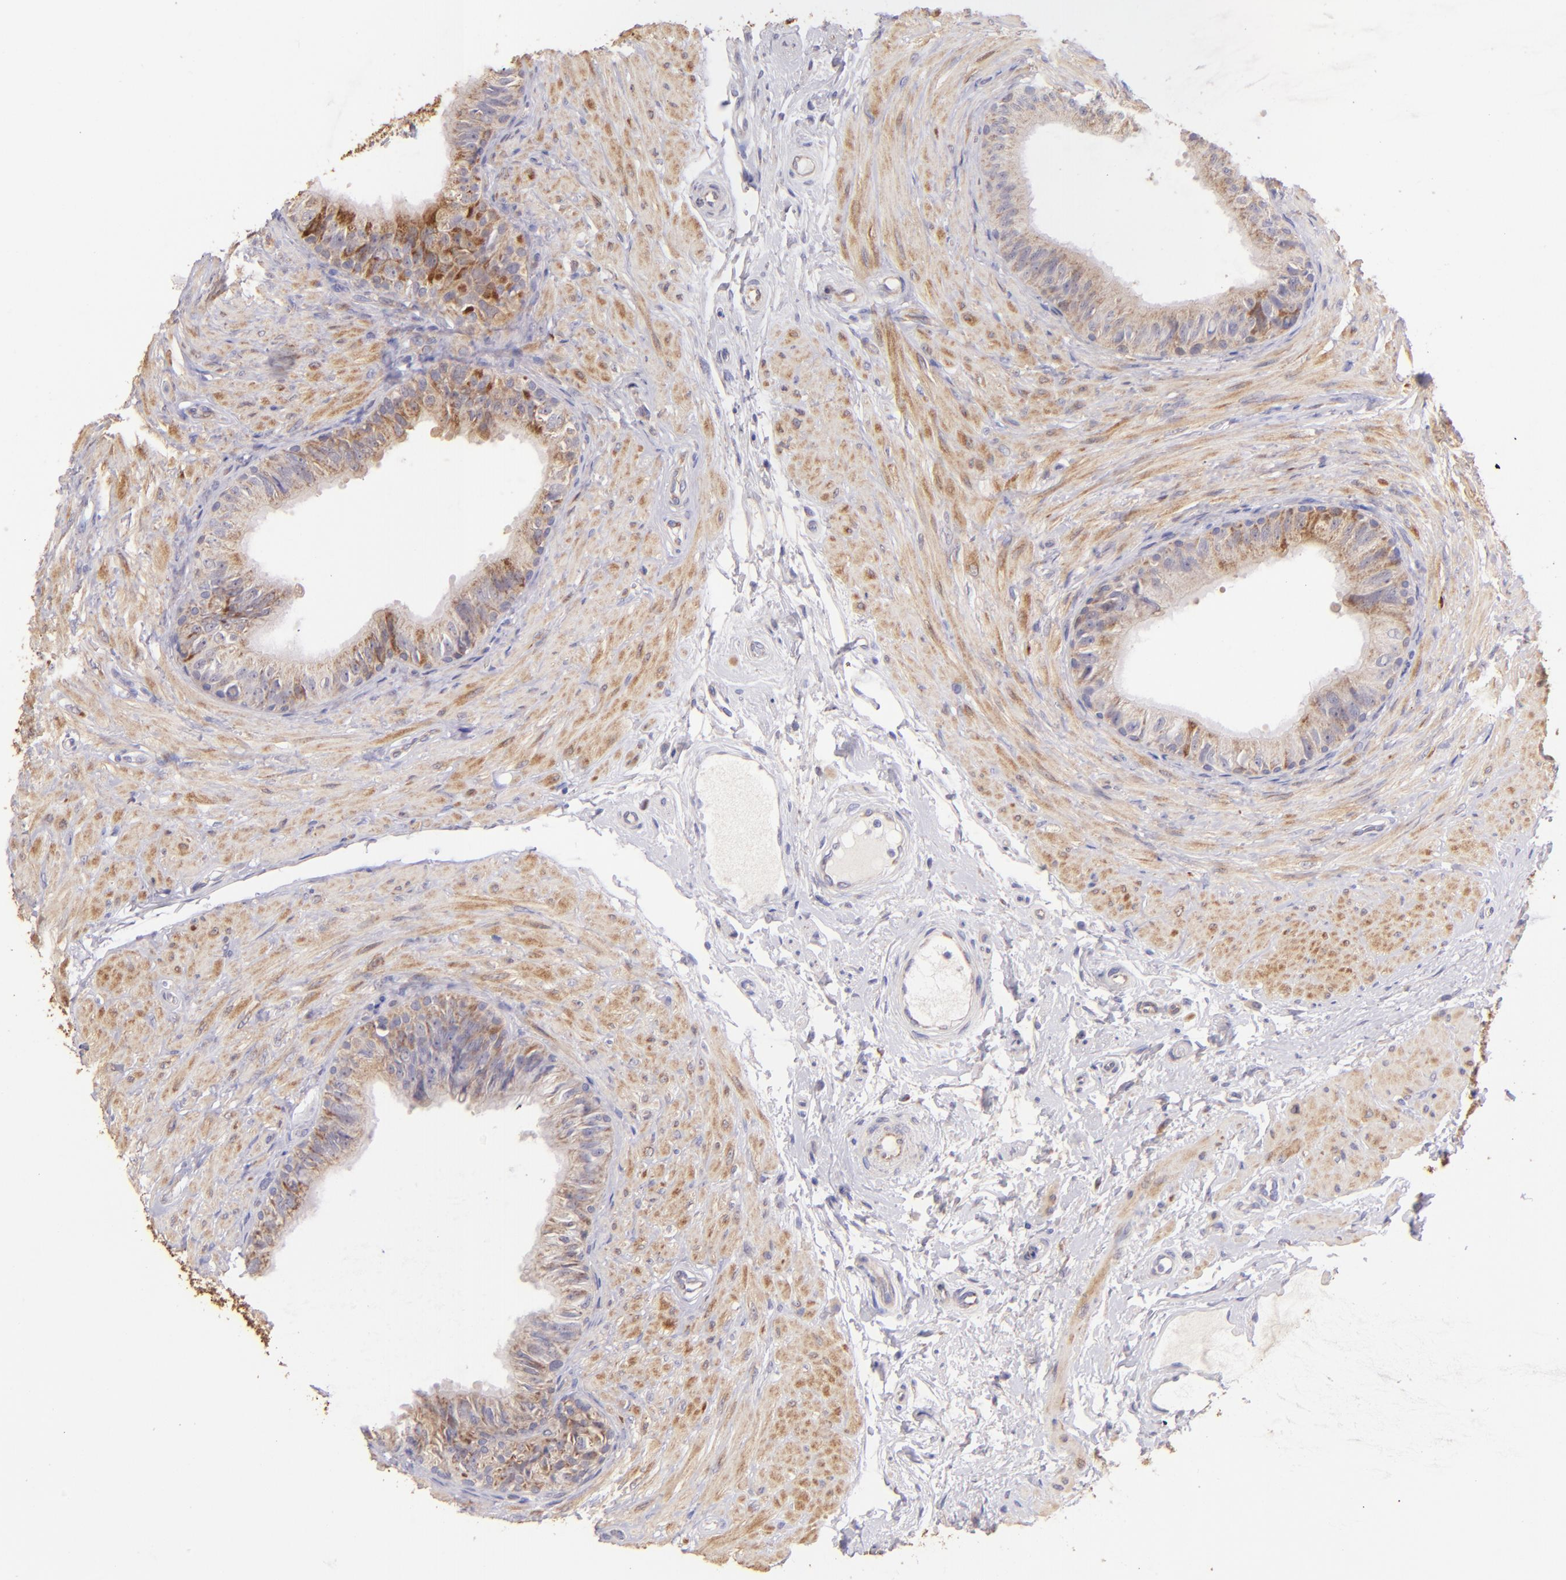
{"staining": {"intensity": "weak", "quantity": ">75%", "location": "cytoplasmic/membranous"}, "tissue": "epididymis", "cell_type": "Glandular cells", "image_type": "normal", "snomed": [{"axis": "morphology", "description": "Normal tissue, NOS"}, {"axis": "topography", "description": "Epididymis"}], "caption": "Immunohistochemistry image of unremarkable human epididymis stained for a protein (brown), which displays low levels of weak cytoplasmic/membranous staining in approximately >75% of glandular cells.", "gene": "SH2D4A", "patient": {"sex": "male", "age": 68}}